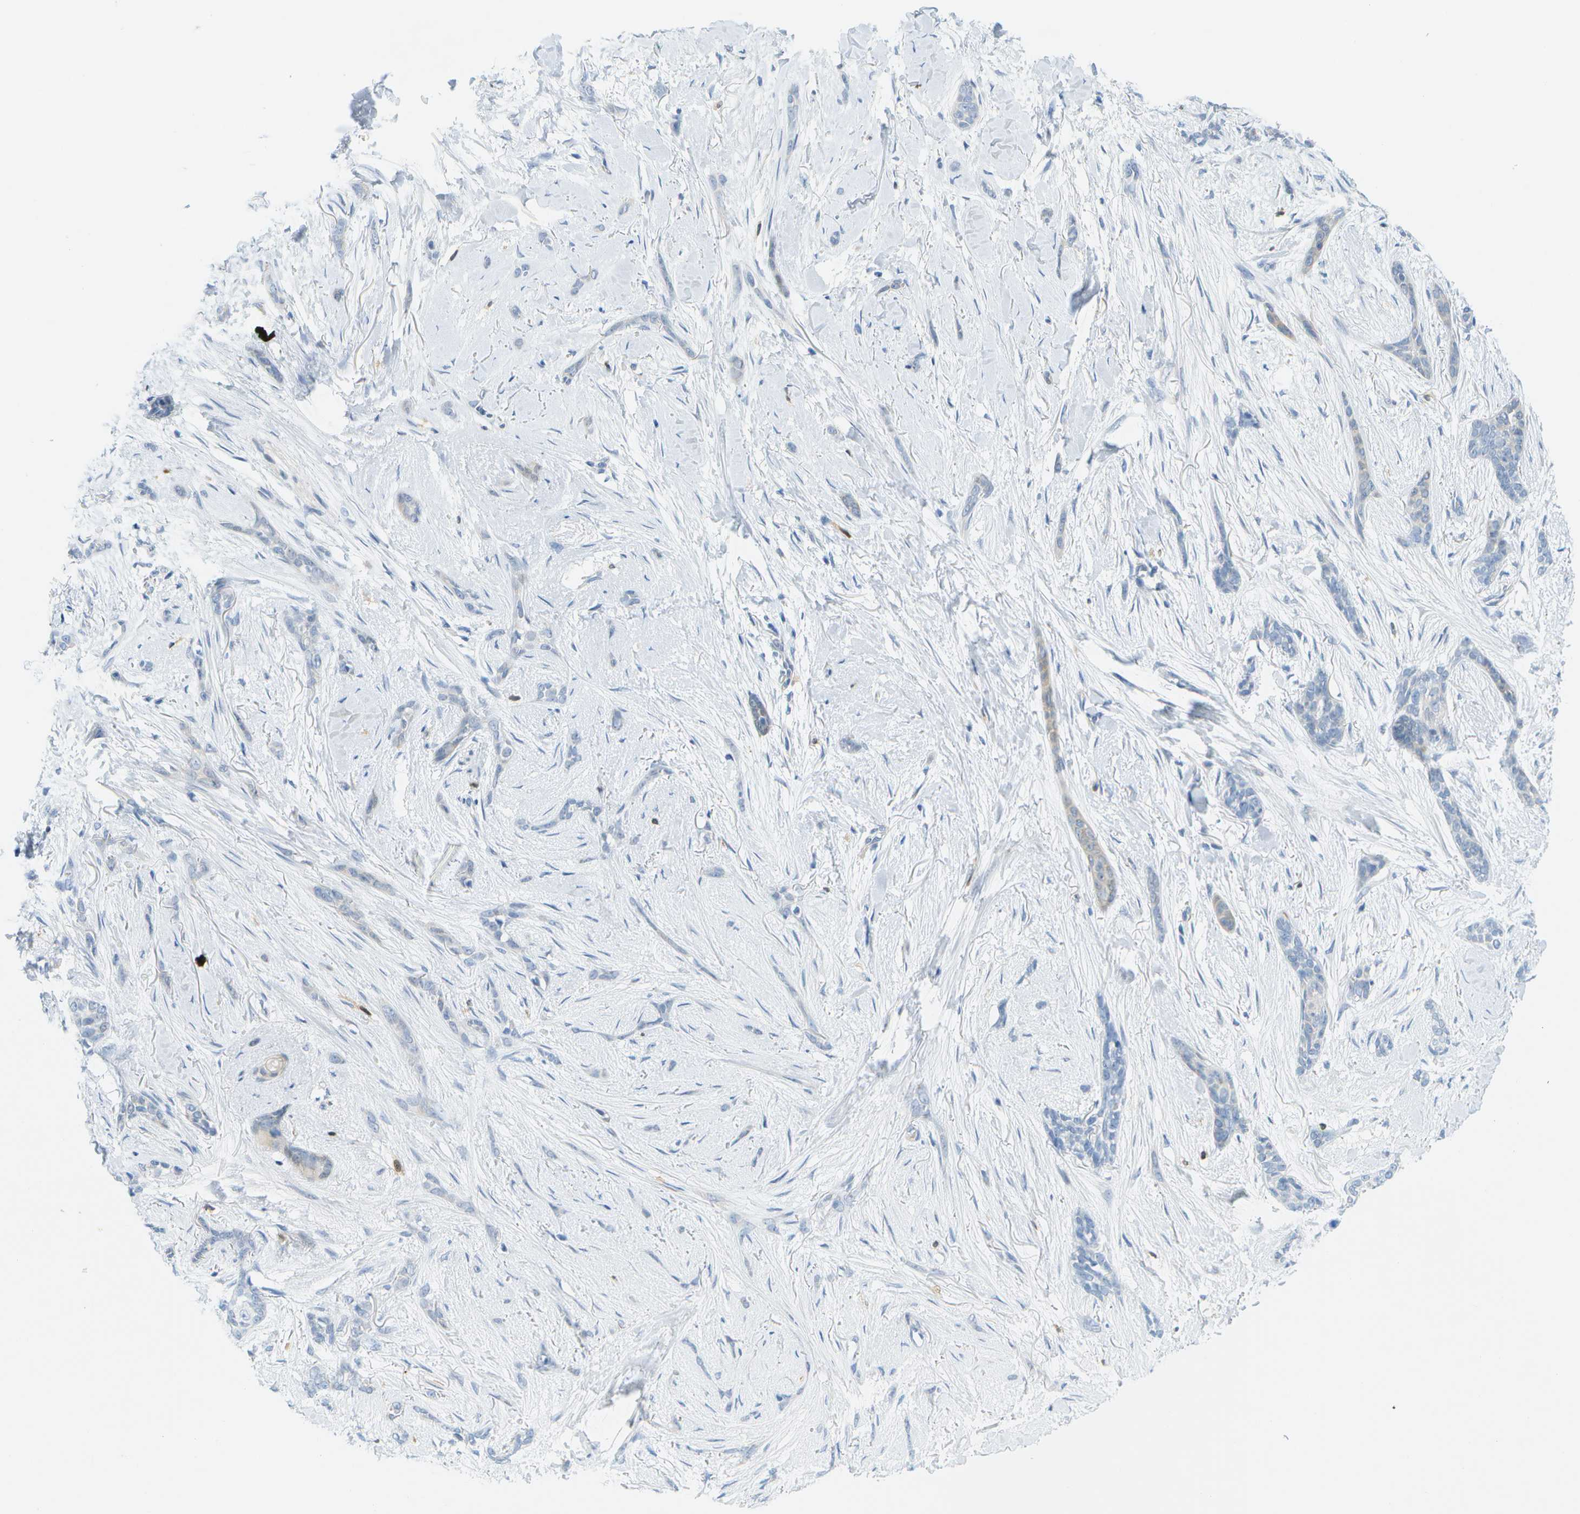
{"staining": {"intensity": "negative", "quantity": "none", "location": "none"}, "tissue": "skin cancer", "cell_type": "Tumor cells", "image_type": "cancer", "snomed": [{"axis": "morphology", "description": "Basal cell carcinoma"}, {"axis": "morphology", "description": "Adnexal tumor, benign"}, {"axis": "topography", "description": "Skin"}], "caption": "Immunohistochemistry image of neoplastic tissue: human basal cell carcinoma (skin) stained with DAB shows no significant protein expression in tumor cells.", "gene": "CUL9", "patient": {"sex": "female", "age": 42}}